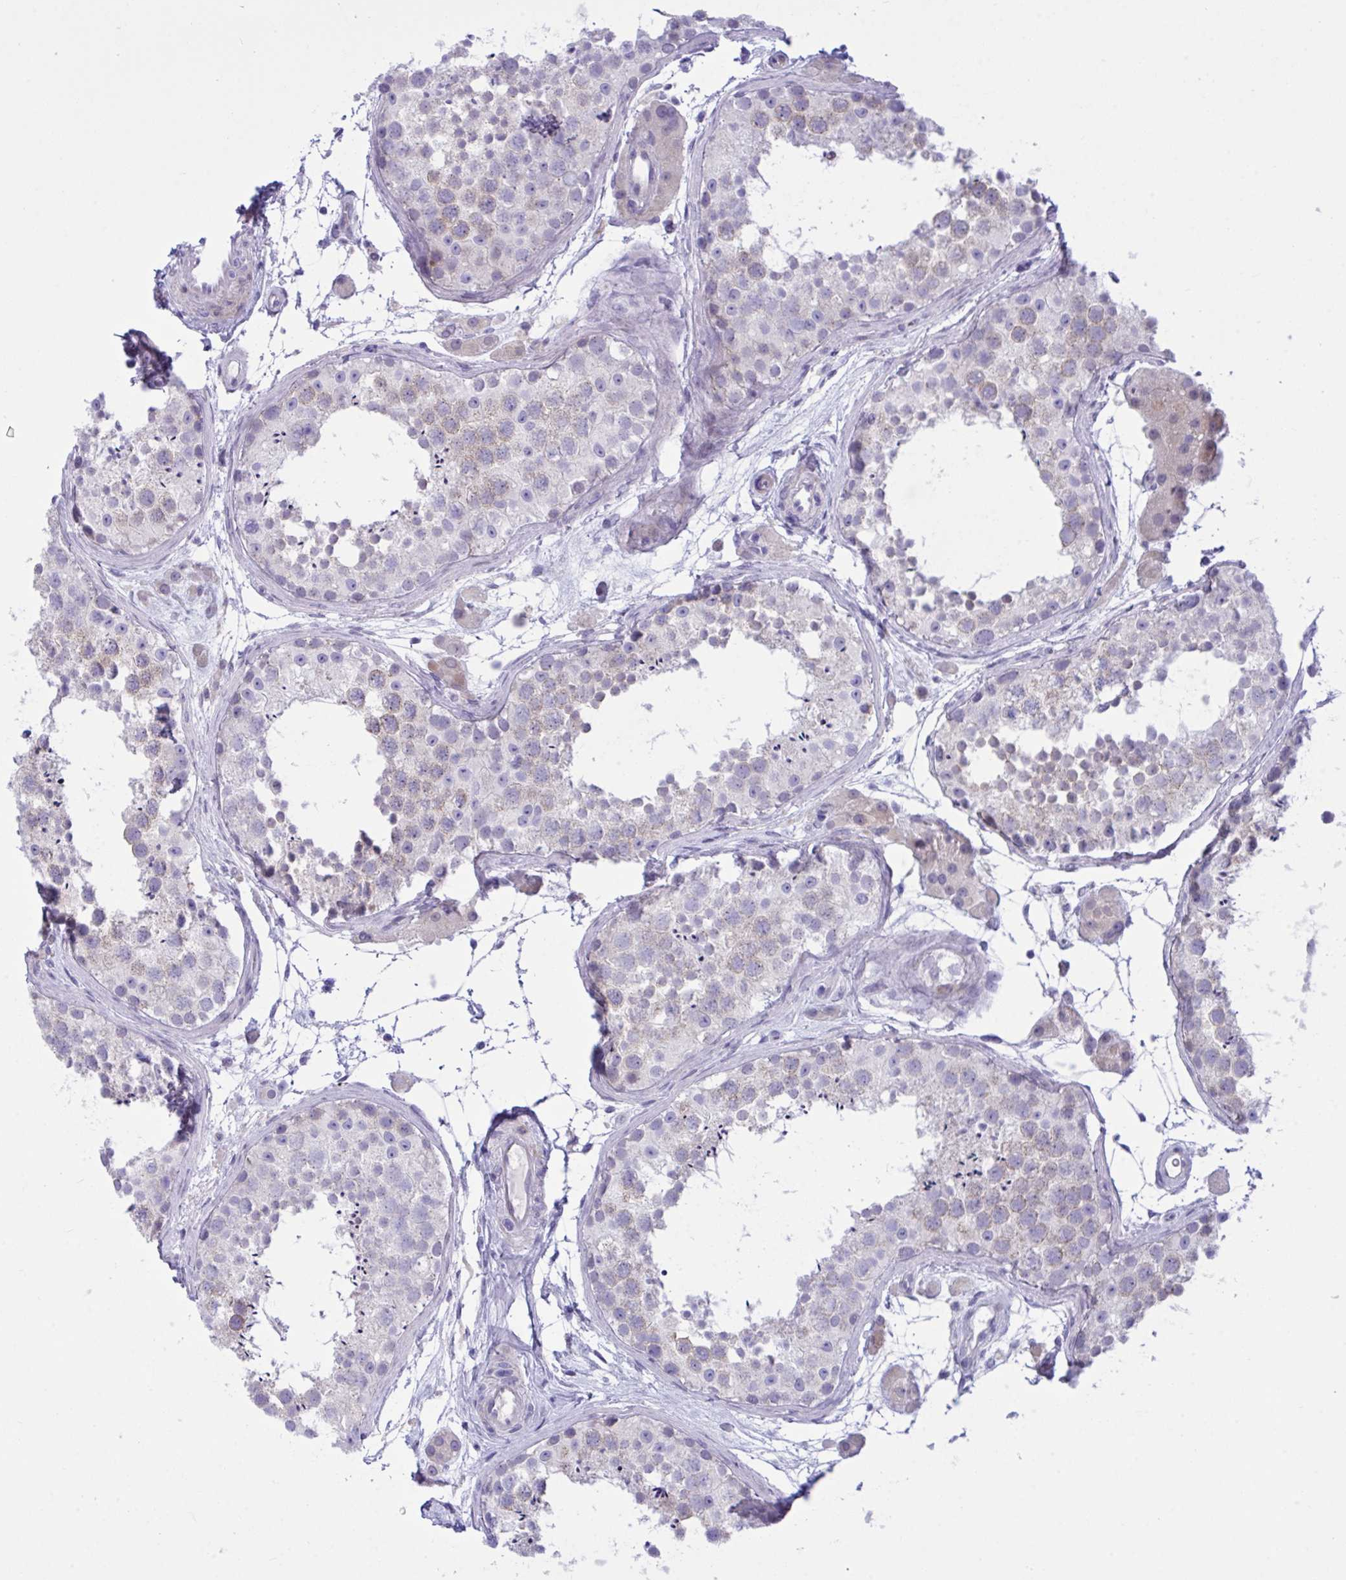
{"staining": {"intensity": "moderate", "quantity": "<25%", "location": "cytoplasmic/membranous,nuclear"}, "tissue": "testis", "cell_type": "Cells in seminiferous ducts", "image_type": "normal", "snomed": [{"axis": "morphology", "description": "Normal tissue, NOS"}, {"axis": "topography", "description": "Testis"}], "caption": "High-magnification brightfield microscopy of benign testis stained with DAB (3,3'-diaminobenzidine) (brown) and counterstained with hematoxylin (blue). cells in seminiferous ducts exhibit moderate cytoplasmic/membranous,nuclear positivity is identified in approximately<25% of cells.", "gene": "WDR97", "patient": {"sex": "male", "age": 41}}